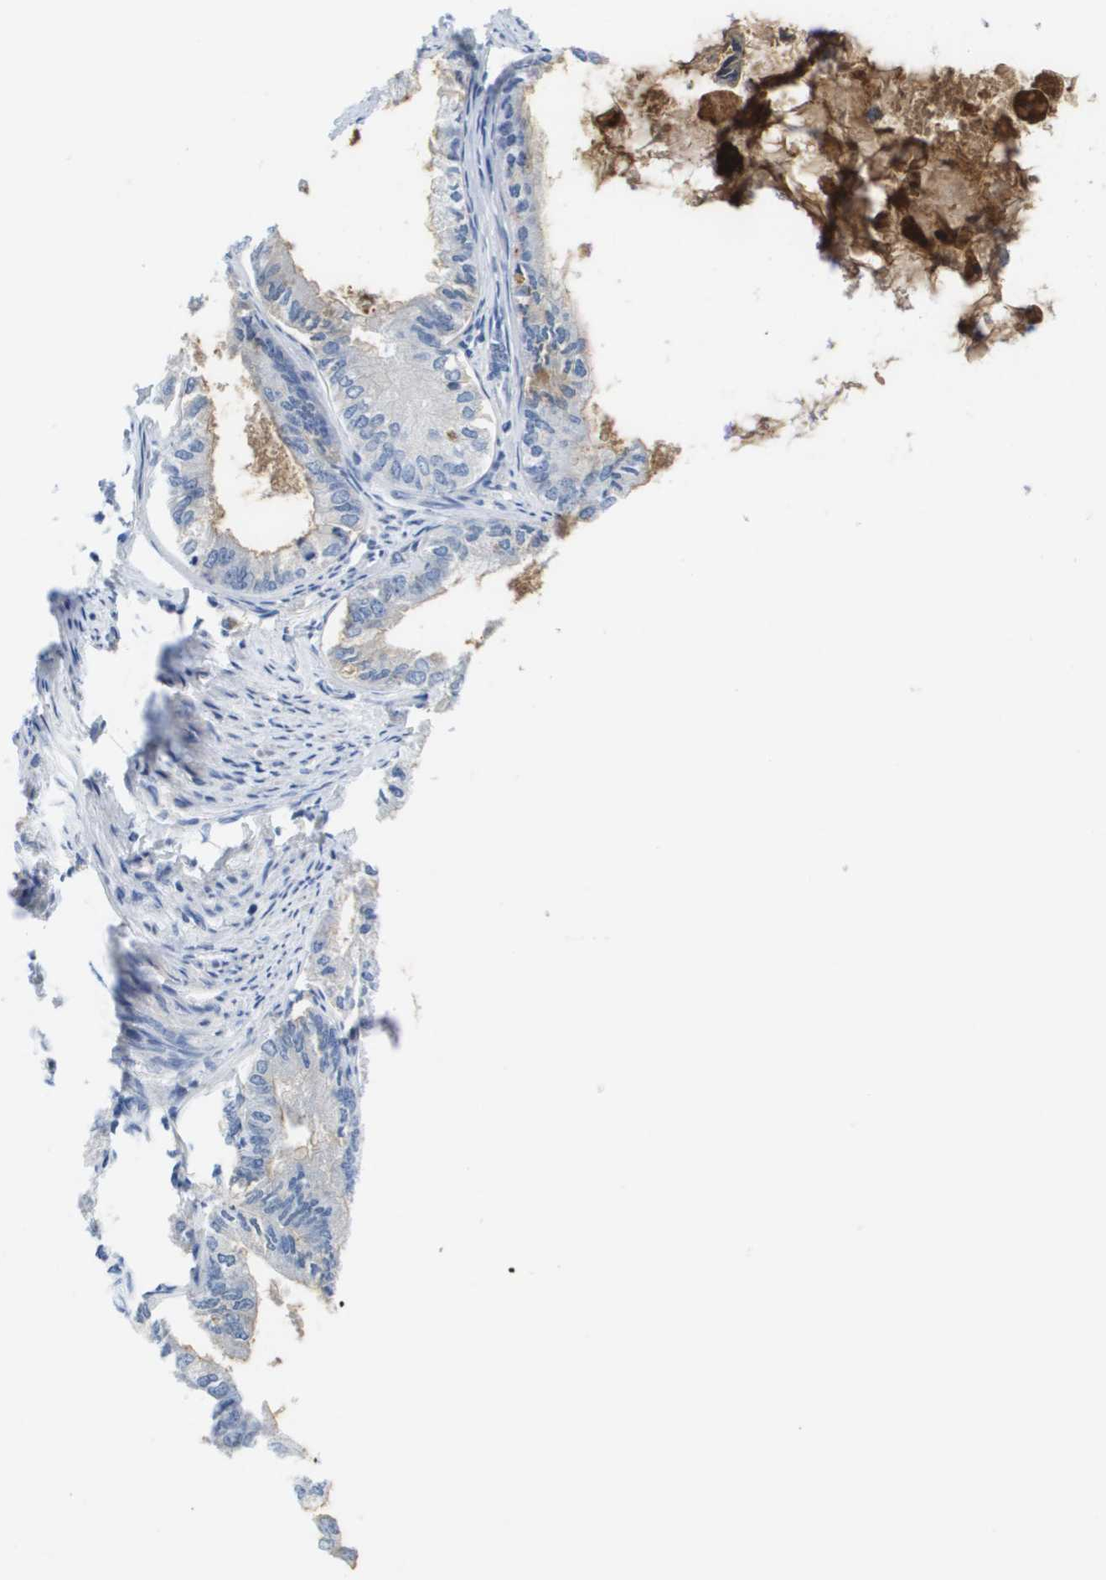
{"staining": {"intensity": "moderate", "quantity": "<25%", "location": "cytoplasmic/membranous"}, "tissue": "endometrial cancer", "cell_type": "Tumor cells", "image_type": "cancer", "snomed": [{"axis": "morphology", "description": "Adenocarcinoma, NOS"}, {"axis": "topography", "description": "Endometrium"}], "caption": "This histopathology image demonstrates IHC staining of human endometrial cancer (adenocarcinoma), with low moderate cytoplasmic/membranous staining in approximately <25% of tumor cells.", "gene": "LIPG", "patient": {"sex": "female", "age": 86}}